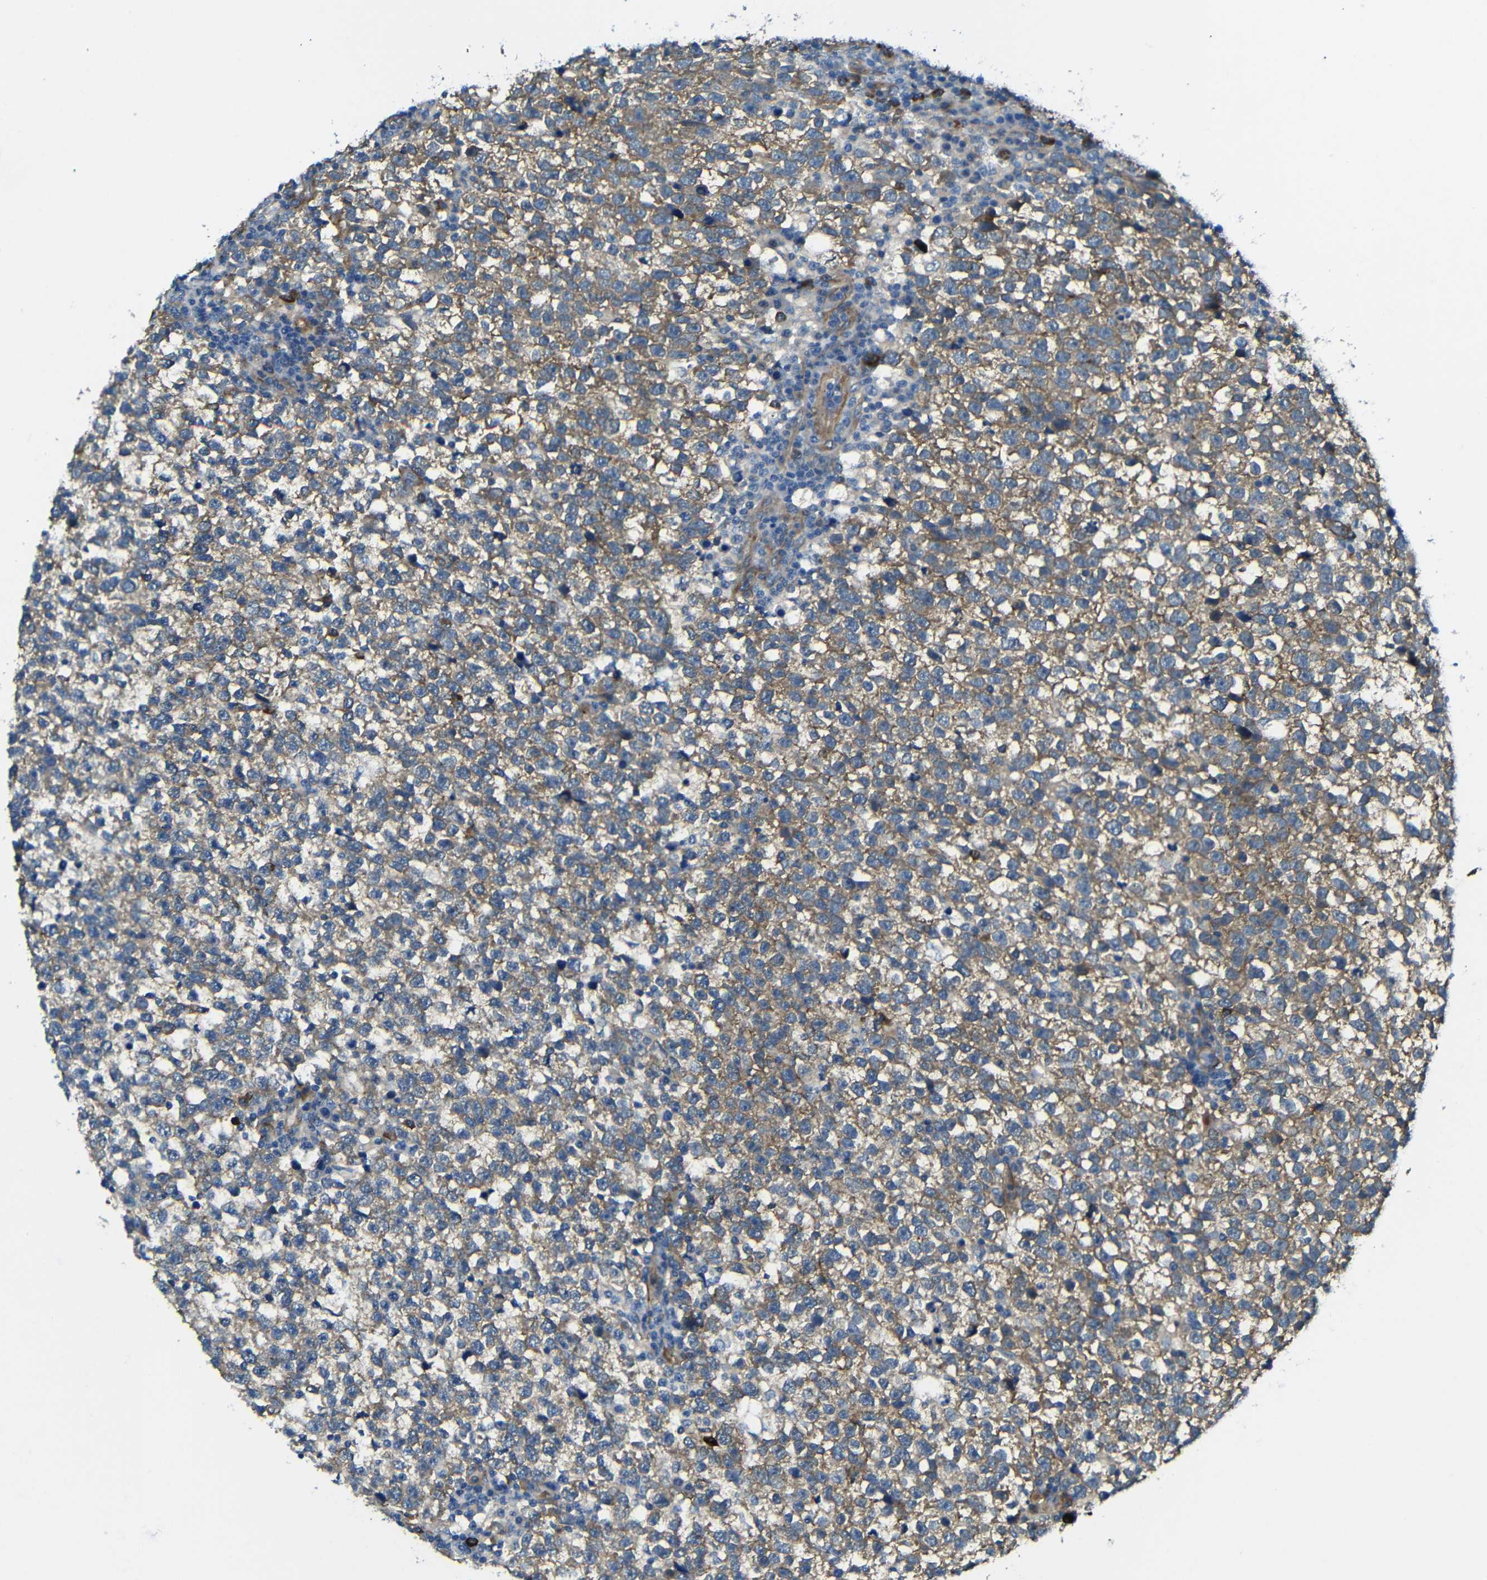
{"staining": {"intensity": "moderate", "quantity": "25%-75%", "location": "cytoplasmic/membranous"}, "tissue": "testis cancer", "cell_type": "Tumor cells", "image_type": "cancer", "snomed": [{"axis": "morphology", "description": "Normal tissue, NOS"}, {"axis": "morphology", "description": "Seminoma, NOS"}, {"axis": "topography", "description": "Testis"}], "caption": "Seminoma (testis) stained for a protein displays moderate cytoplasmic/membranous positivity in tumor cells.", "gene": "MYO1B", "patient": {"sex": "male", "age": 43}}